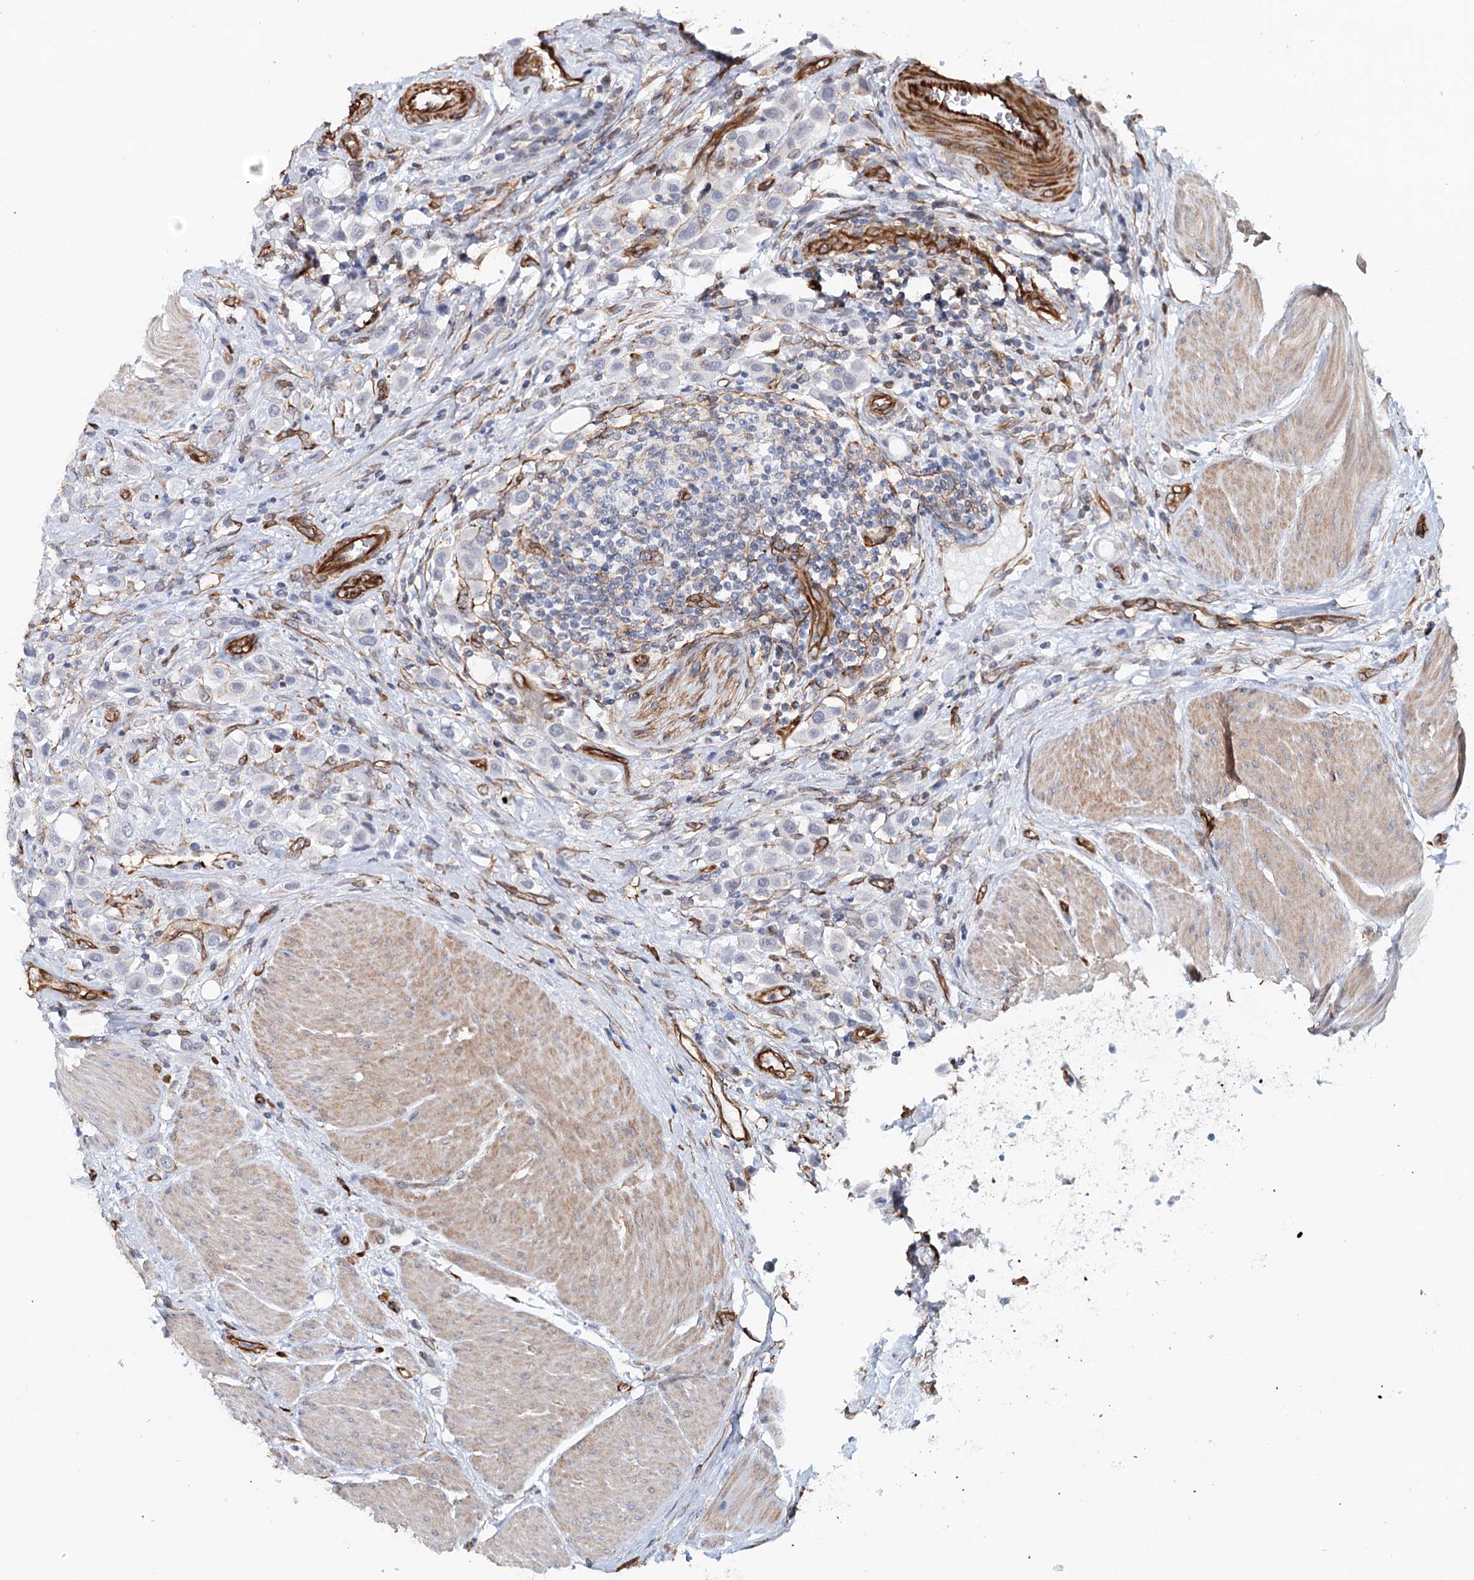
{"staining": {"intensity": "negative", "quantity": "none", "location": "none"}, "tissue": "urothelial cancer", "cell_type": "Tumor cells", "image_type": "cancer", "snomed": [{"axis": "morphology", "description": "Urothelial carcinoma, High grade"}, {"axis": "topography", "description": "Urinary bladder"}], "caption": "Tumor cells are negative for protein expression in human urothelial cancer.", "gene": "SYNPO", "patient": {"sex": "male", "age": 50}}